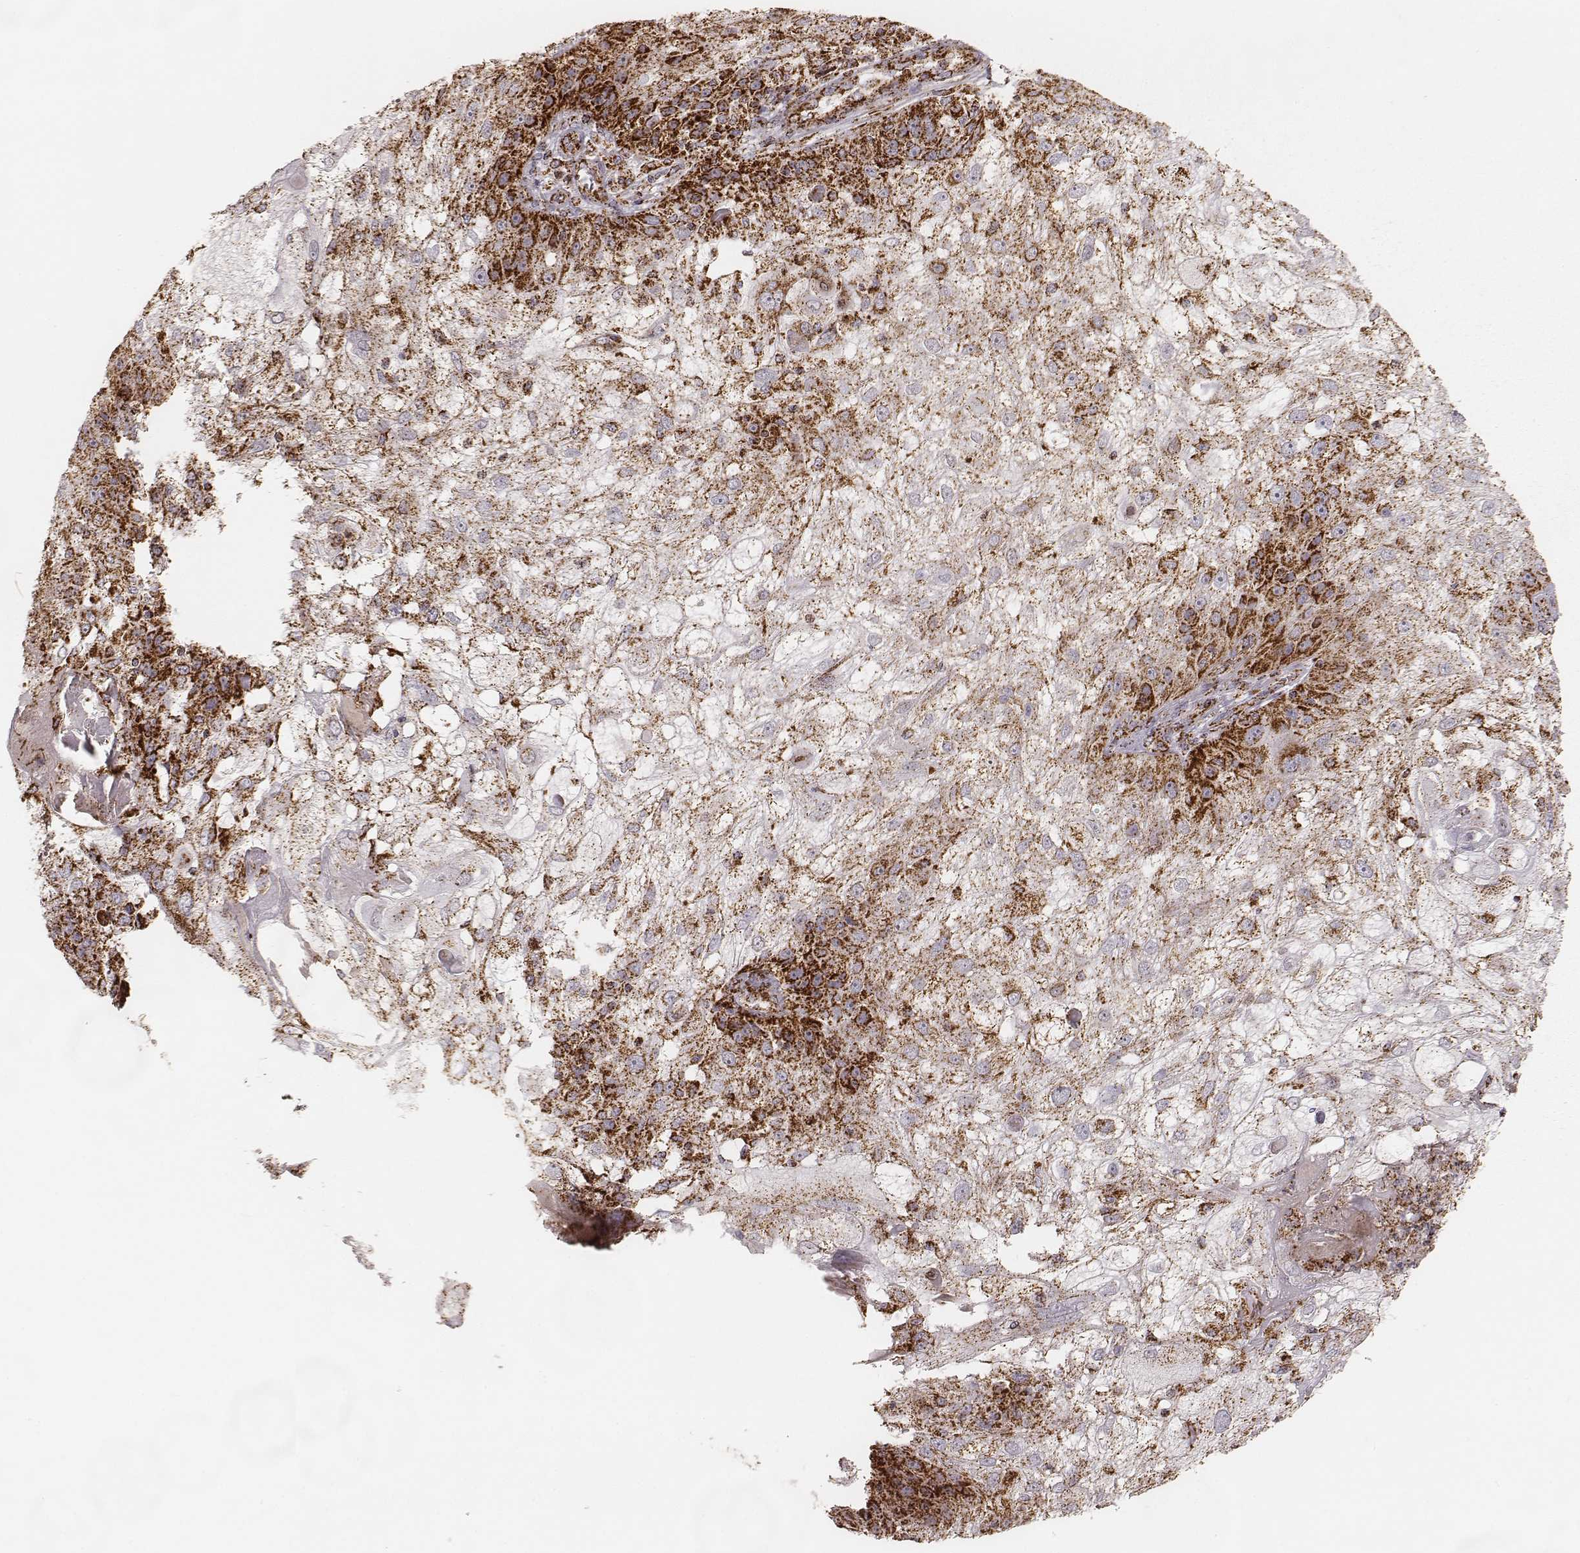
{"staining": {"intensity": "strong", "quantity": ">75%", "location": "cytoplasmic/membranous"}, "tissue": "skin cancer", "cell_type": "Tumor cells", "image_type": "cancer", "snomed": [{"axis": "morphology", "description": "Normal tissue, NOS"}, {"axis": "morphology", "description": "Squamous cell carcinoma, NOS"}, {"axis": "topography", "description": "Skin"}], "caption": "IHC of human squamous cell carcinoma (skin) shows high levels of strong cytoplasmic/membranous positivity in approximately >75% of tumor cells. The staining is performed using DAB (3,3'-diaminobenzidine) brown chromogen to label protein expression. The nuclei are counter-stained blue using hematoxylin.", "gene": "CS", "patient": {"sex": "female", "age": 83}}